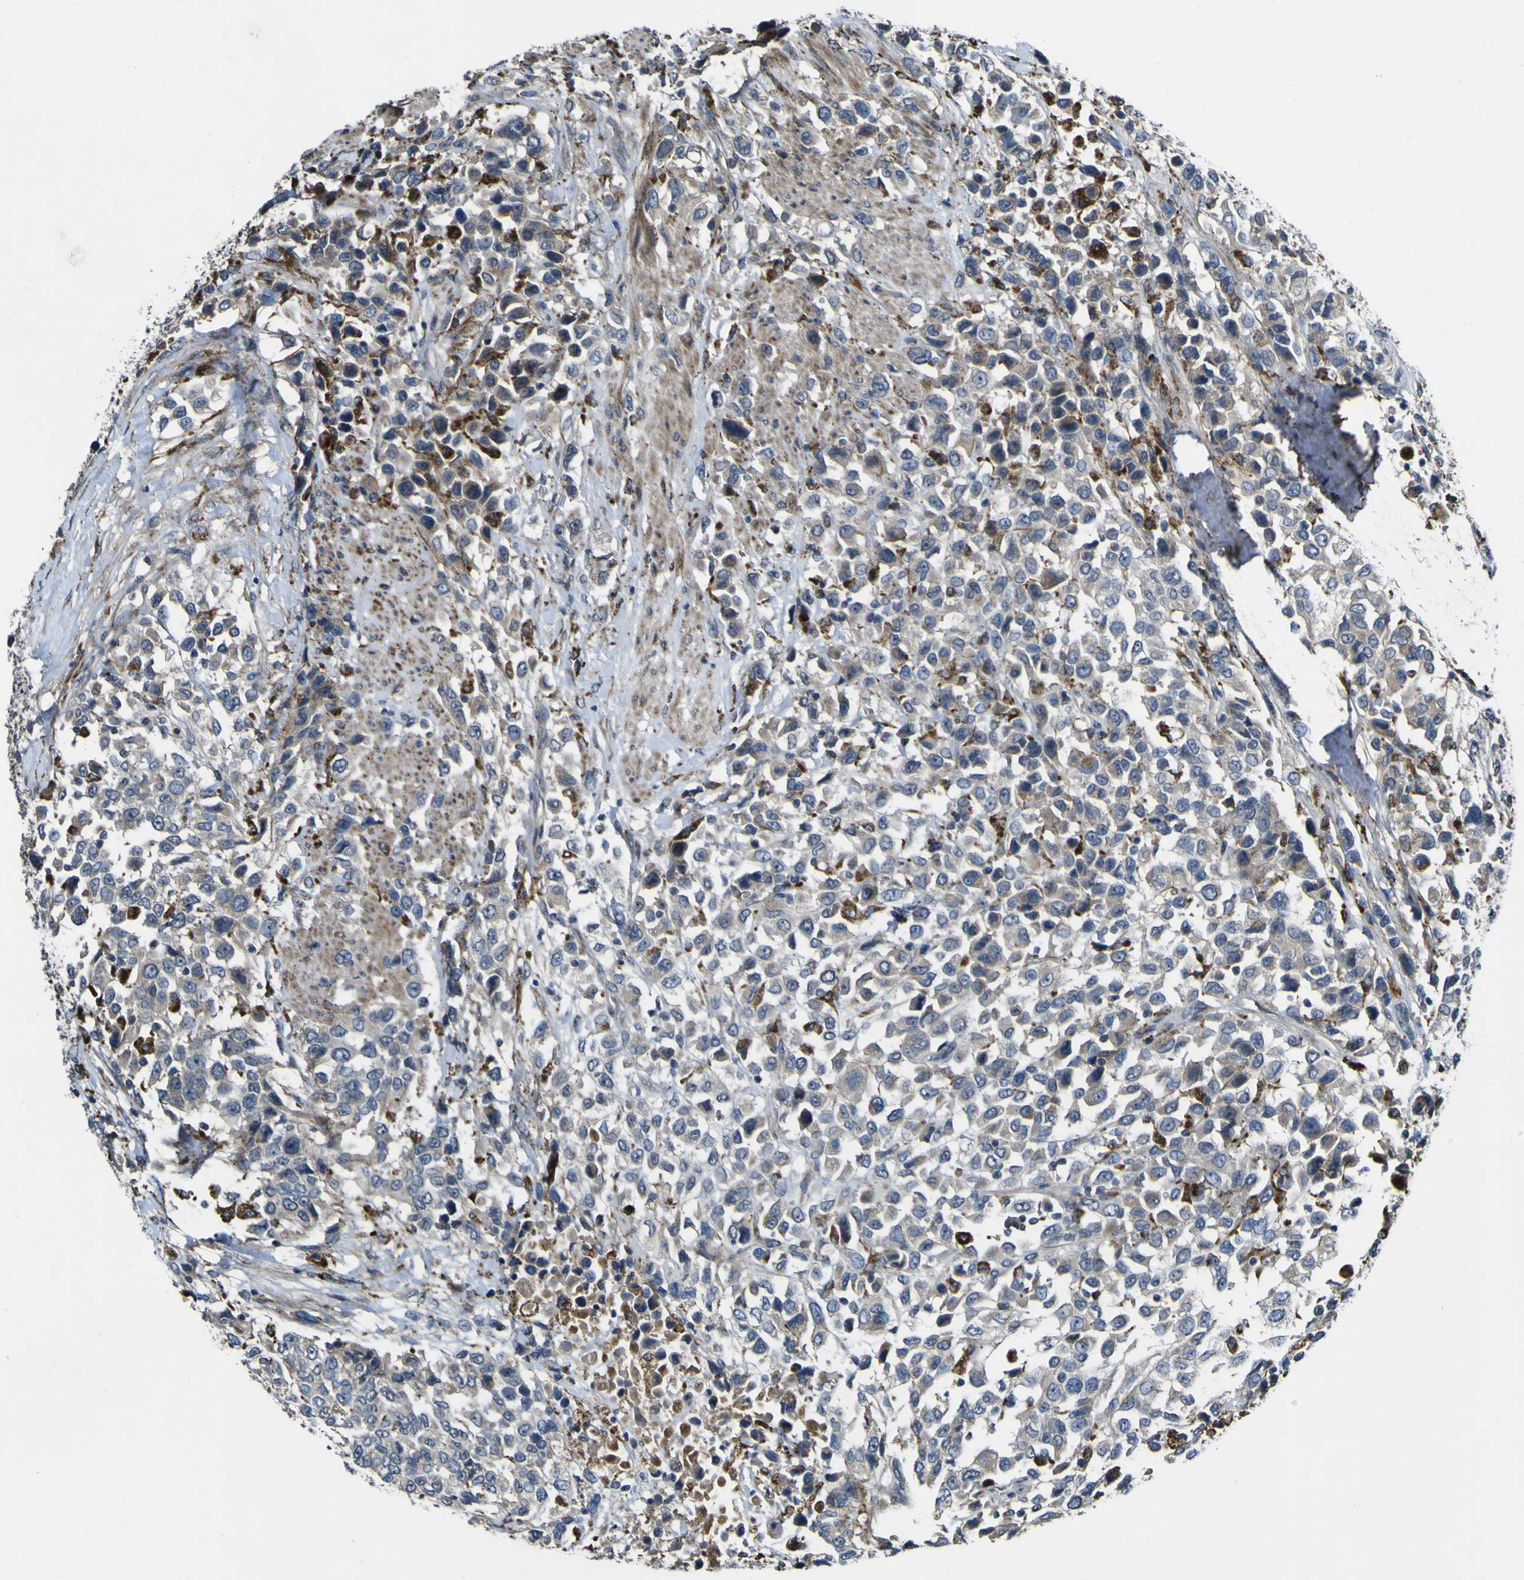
{"staining": {"intensity": "negative", "quantity": "none", "location": "none"}, "tissue": "urothelial cancer", "cell_type": "Tumor cells", "image_type": "cancer", "snomed": [{"axis": "morphology", "description": "Urothelial carcinoma, High grade"}, {"axis": "topography", "description": "Urinary bladder"}], "caption": "Immunohistochemistry (IHC) image of human urothelial cancer stained for a protein (brown), which shows no staining in tumor cells.", "gene": "GPLD1", "patient": {"sex": "female", "age": 80}}